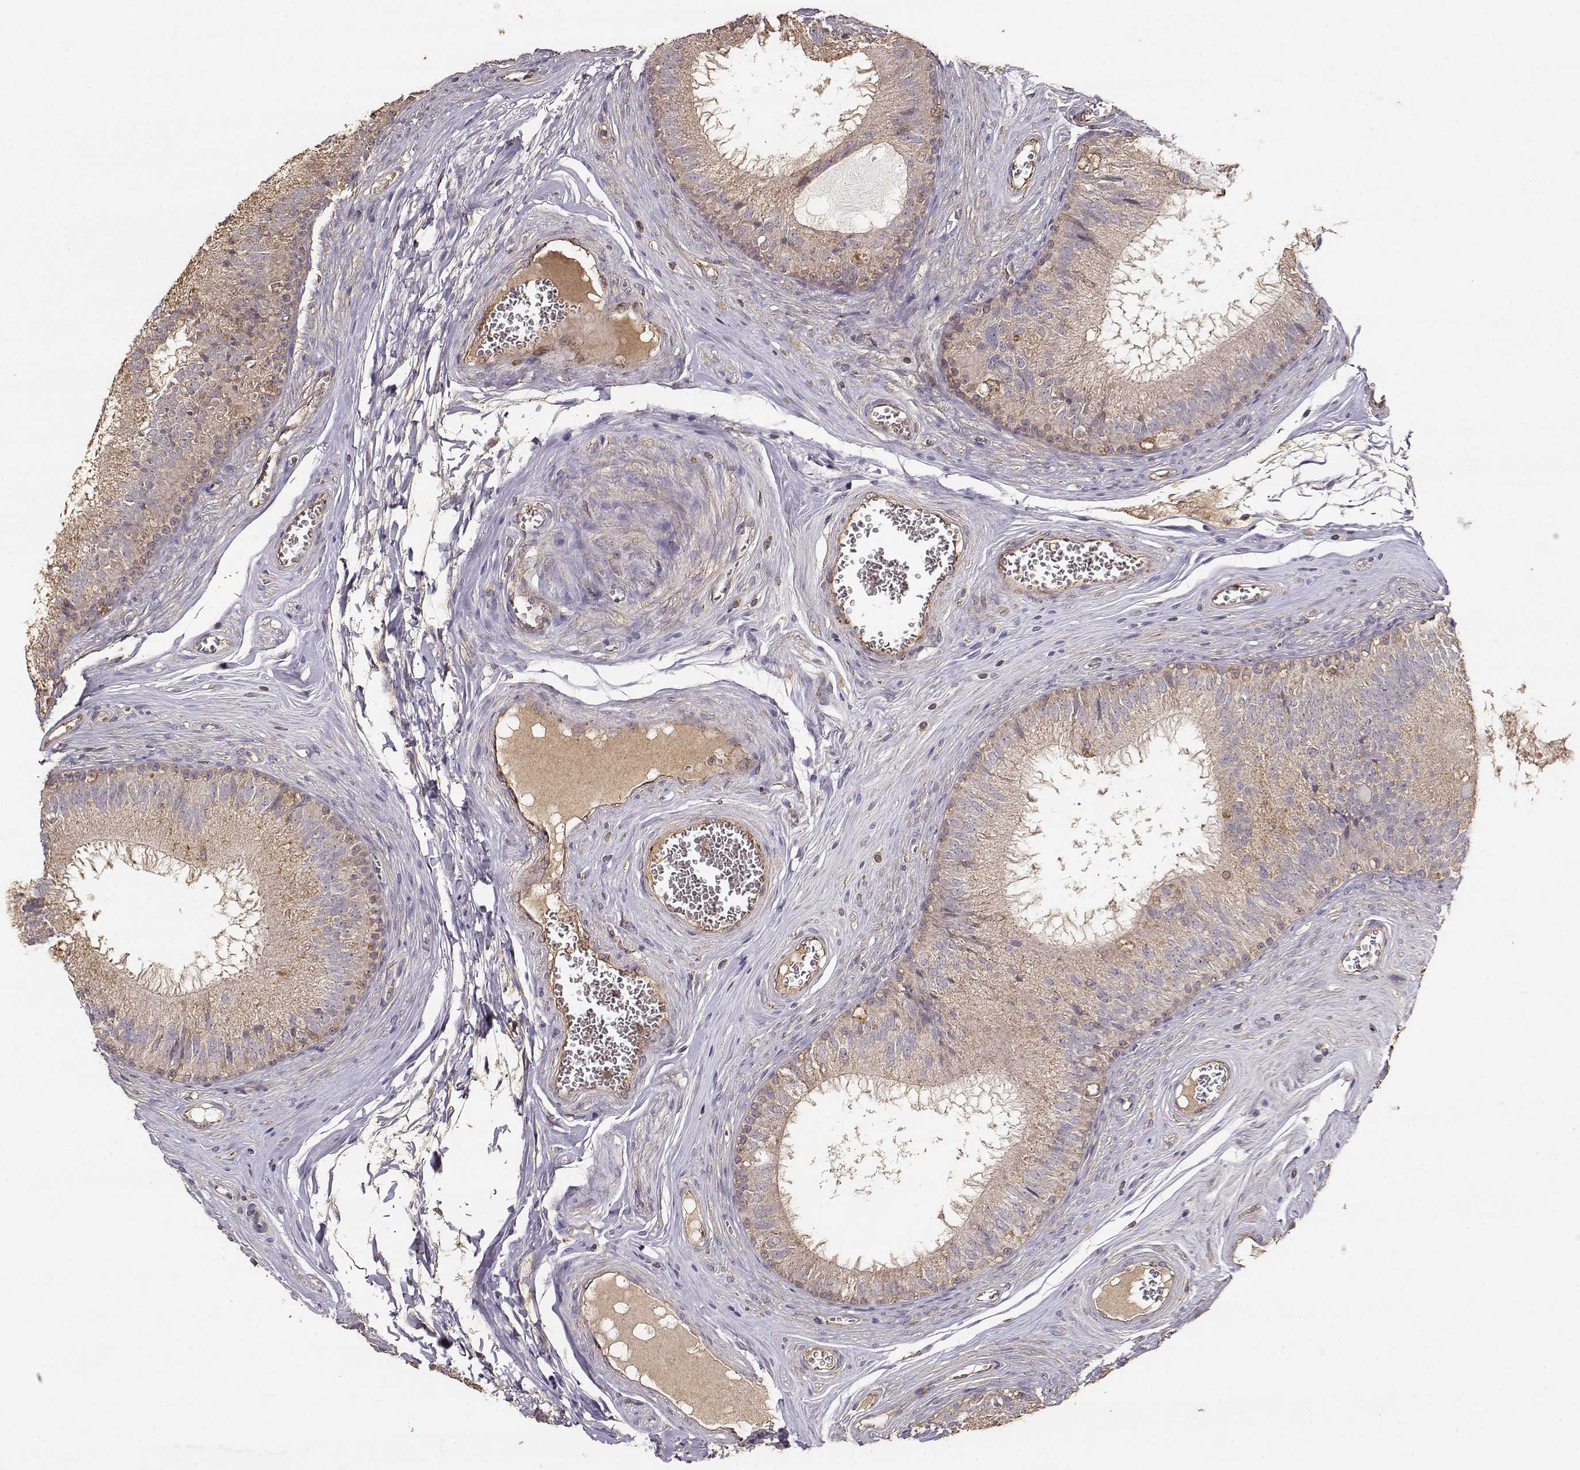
{"staining": {"intensity": "weak", "quantity": "<25%", "location": "cytoplasmic/membranous"}, "tissue": "epididymis", "cell_type": "Glandular cells", "image_type": "normal", "snomed": [{"axis": "morphology", "description": "Normal tissue, NOS"}, {"axis": "topography", "description": "Epididymis"}], "caption": "This is an immunohistochemistry (IHC) histopathology image of benign epididymis. There is no staining in glandular cells.", "gene": "TARS3", "patient": {"sex": "male", "age": 37}}